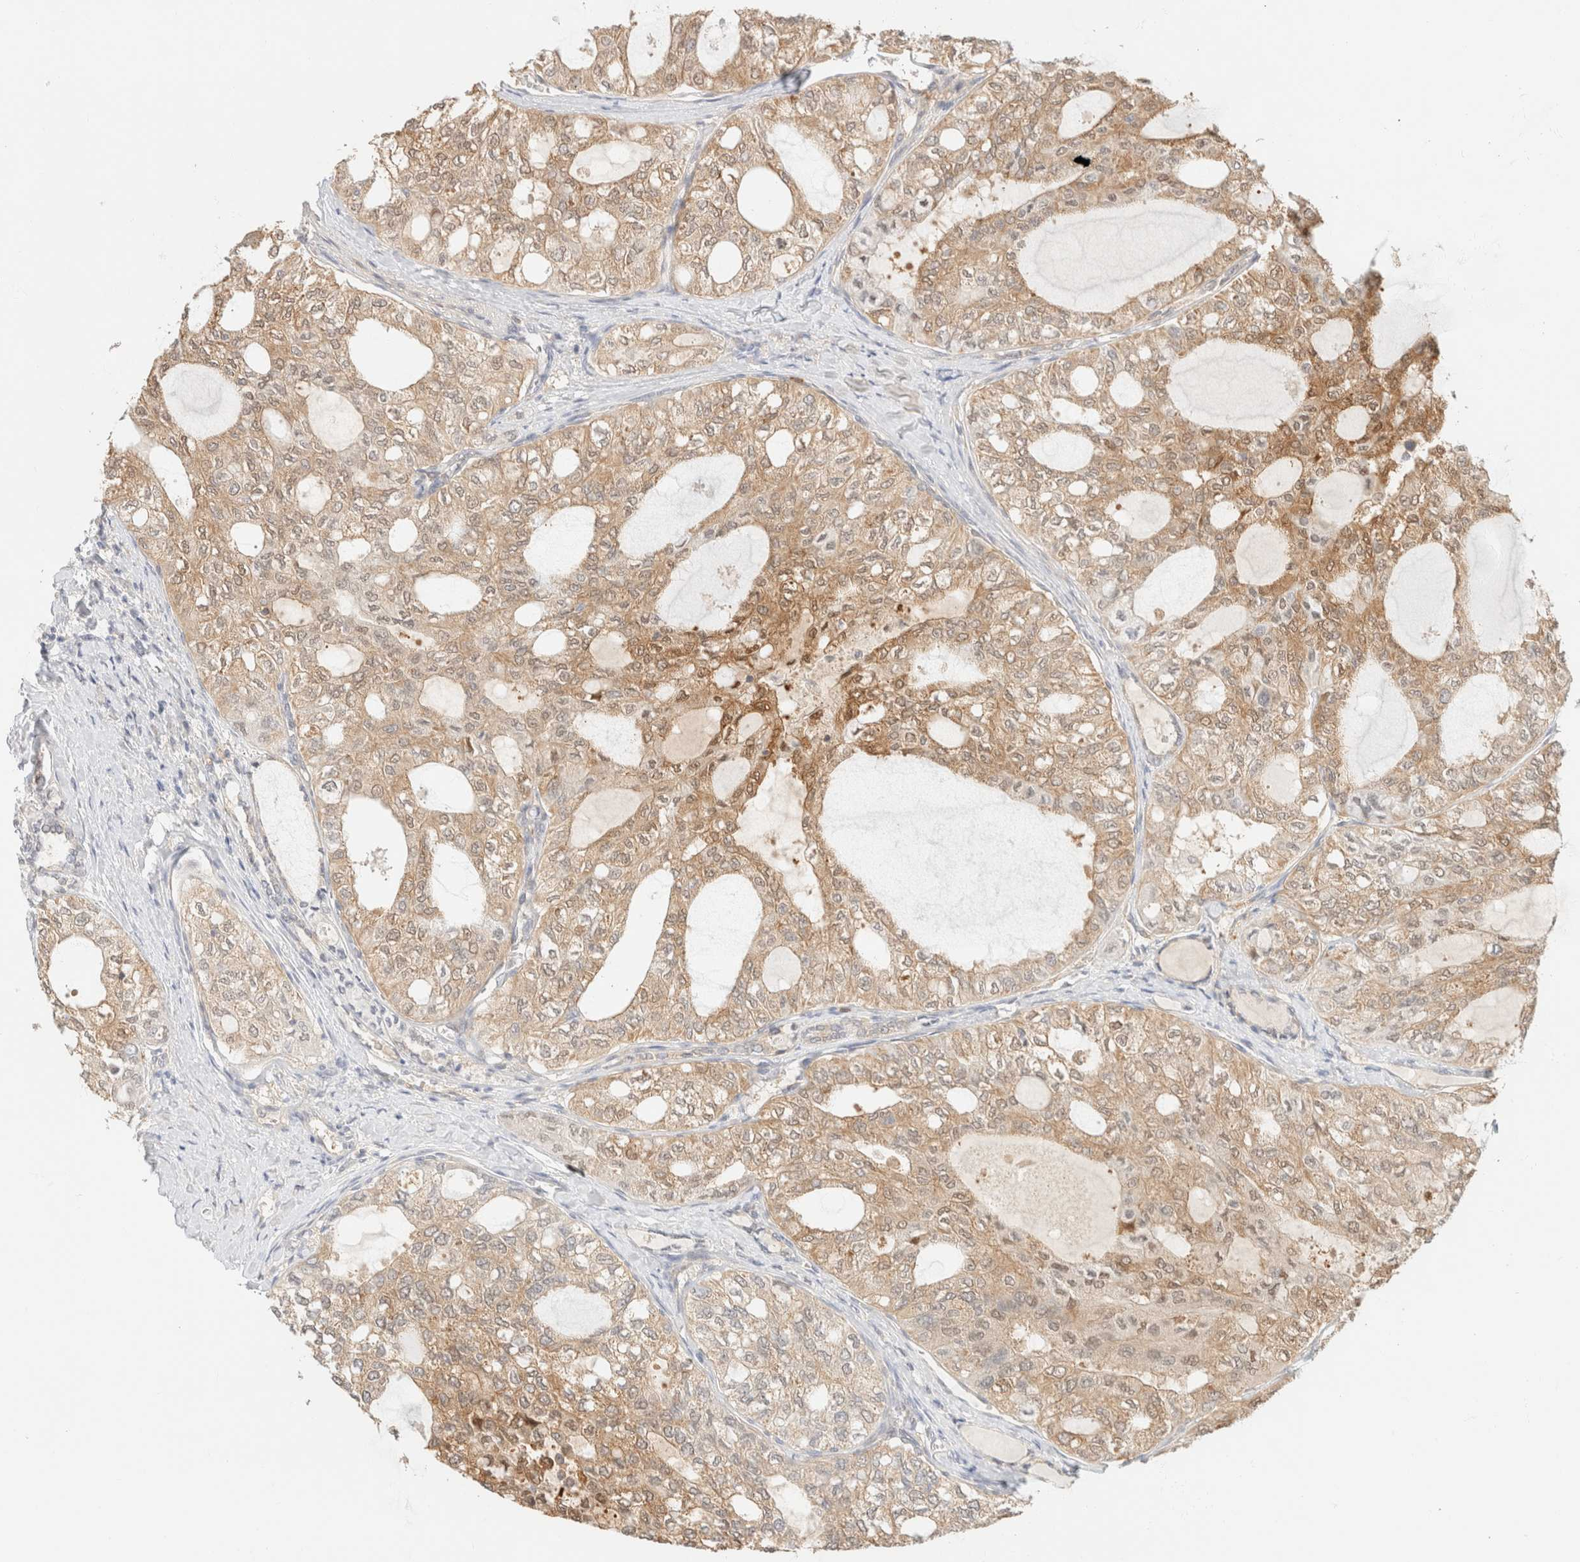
{"staining": {"intensity": "moderate", "quantity": ">75%", "location": "cytoplasmic/membranous"}, "tissue": "thyroid cancer", "cell_type": "Tumor cells", "image_type": "cancer", "snomed": [{"axis": "morphology", "description": "Follicular adenoma carcinoma, NOS"}, {"axis": "topography", "description": "Thyroid gland"}], "caption": "Protein expression analysis of thyroid cancer (follicular adenoma carcinoma) displays moderate cytoplasmic/membranous positivity in about >75% of tumor cells. (Stains: DAB (3,3'-diaminobenzidine) in brown, nuclei in blue, Microscopy: brightfield microscopy at high magnification).", "gene": "GPI", "patient": {"sex": "male", "age": 75}}